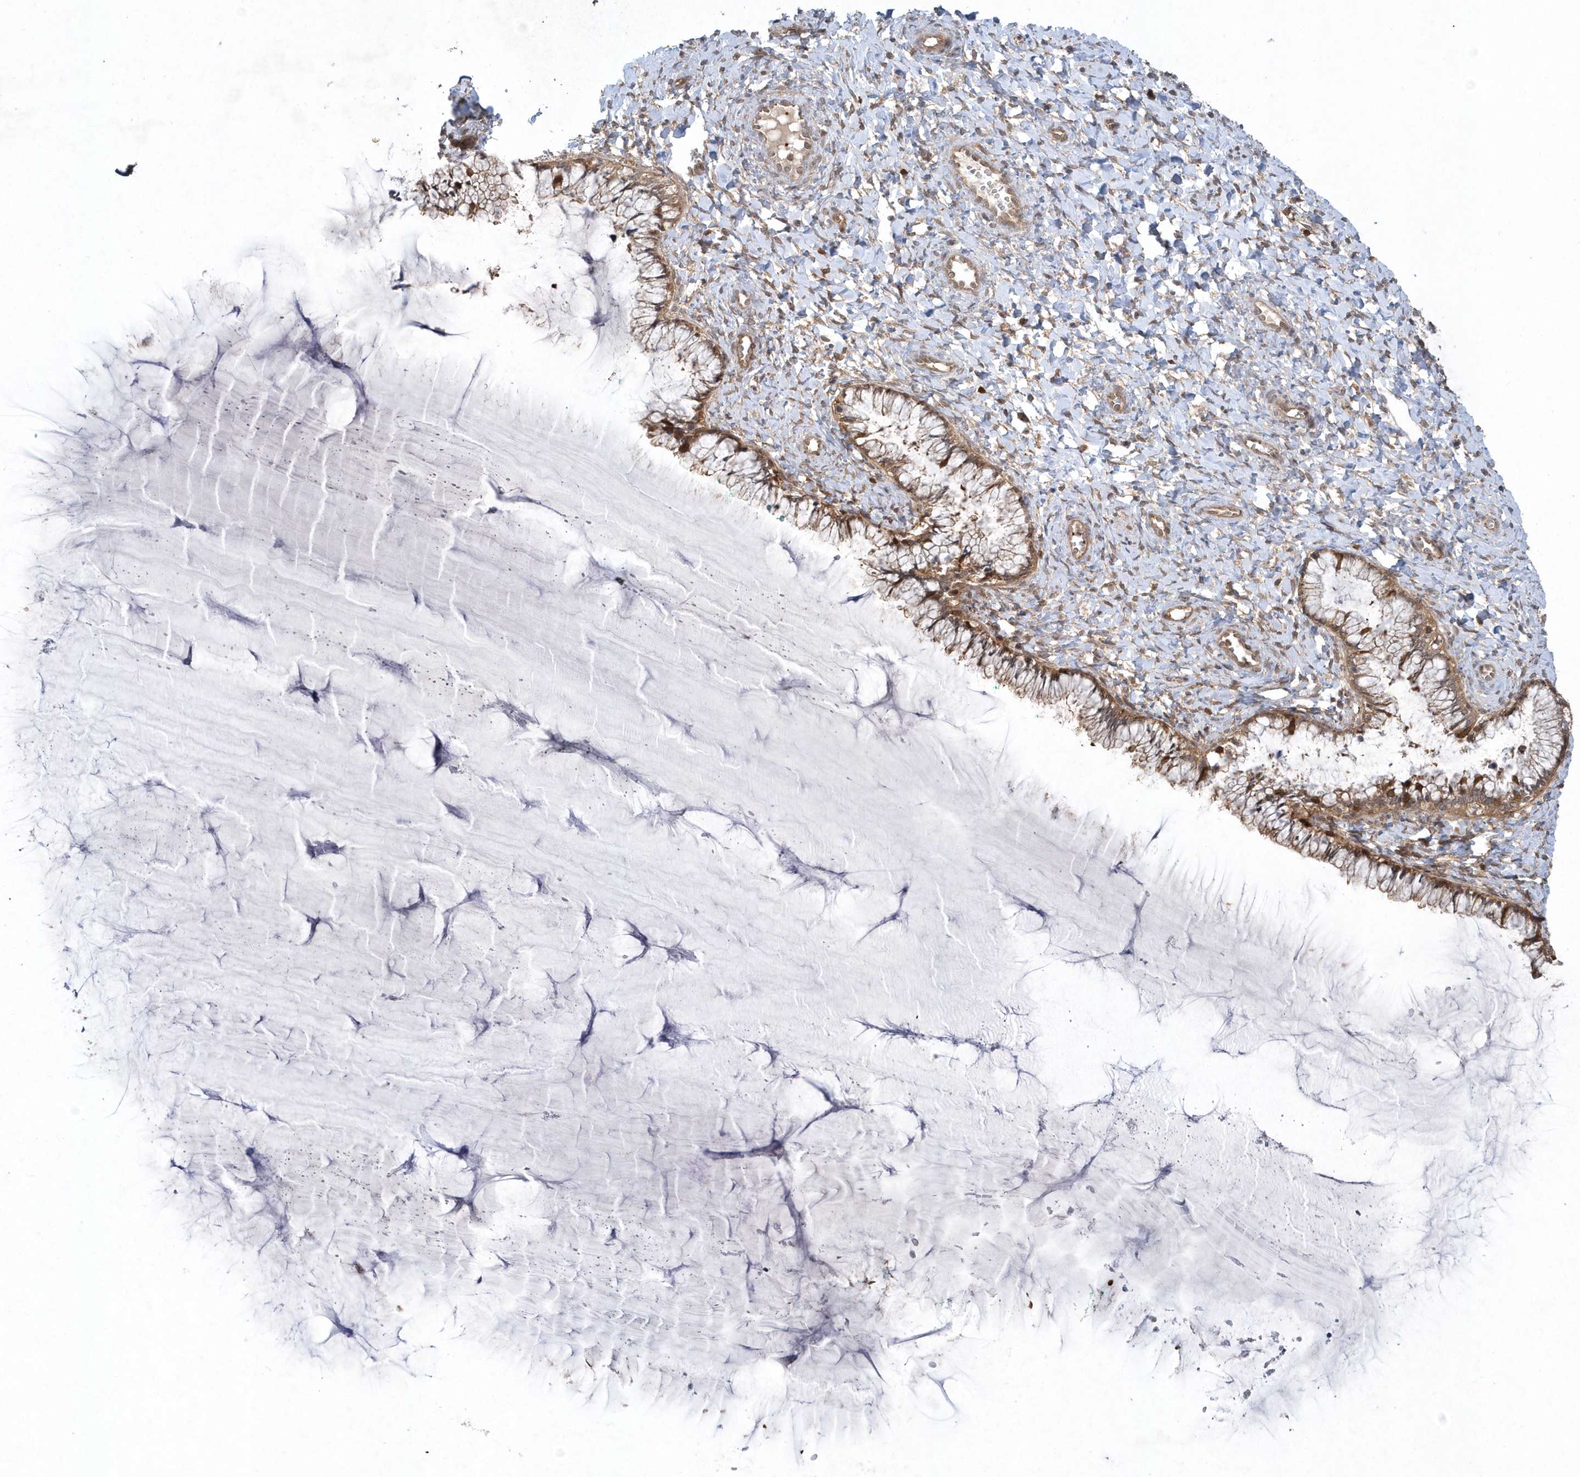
{"staining": {"intensity": "moderate", "quantity": "25%-75%", "location": "cytoplasmic/membranous,nuclear"}, "tissue": "cervix", "cell_type": "Glandular cells", "image_type": "normal", "snomed": [{"axis": "morphology", "description": "Normal tissue, NOS"}, {"axis": "morphology", "description": "Adenocarcinoma, NOS"}, {"axis": "topography", "description": "Cervix"}], "caption": "Immunohistochemistry (IHC) (DAB (3,3'-diaminobenzidine)) staining of unremarkable human cervix exhibits moderate cytoplasmic/membranous,nuclear protein expression in approximately 25%-75% of glandular cells. (IHC, brightfield microscopy, high magnification).", "gene": "ACYP1", "patient": {"sex": "female", "age": 29}}